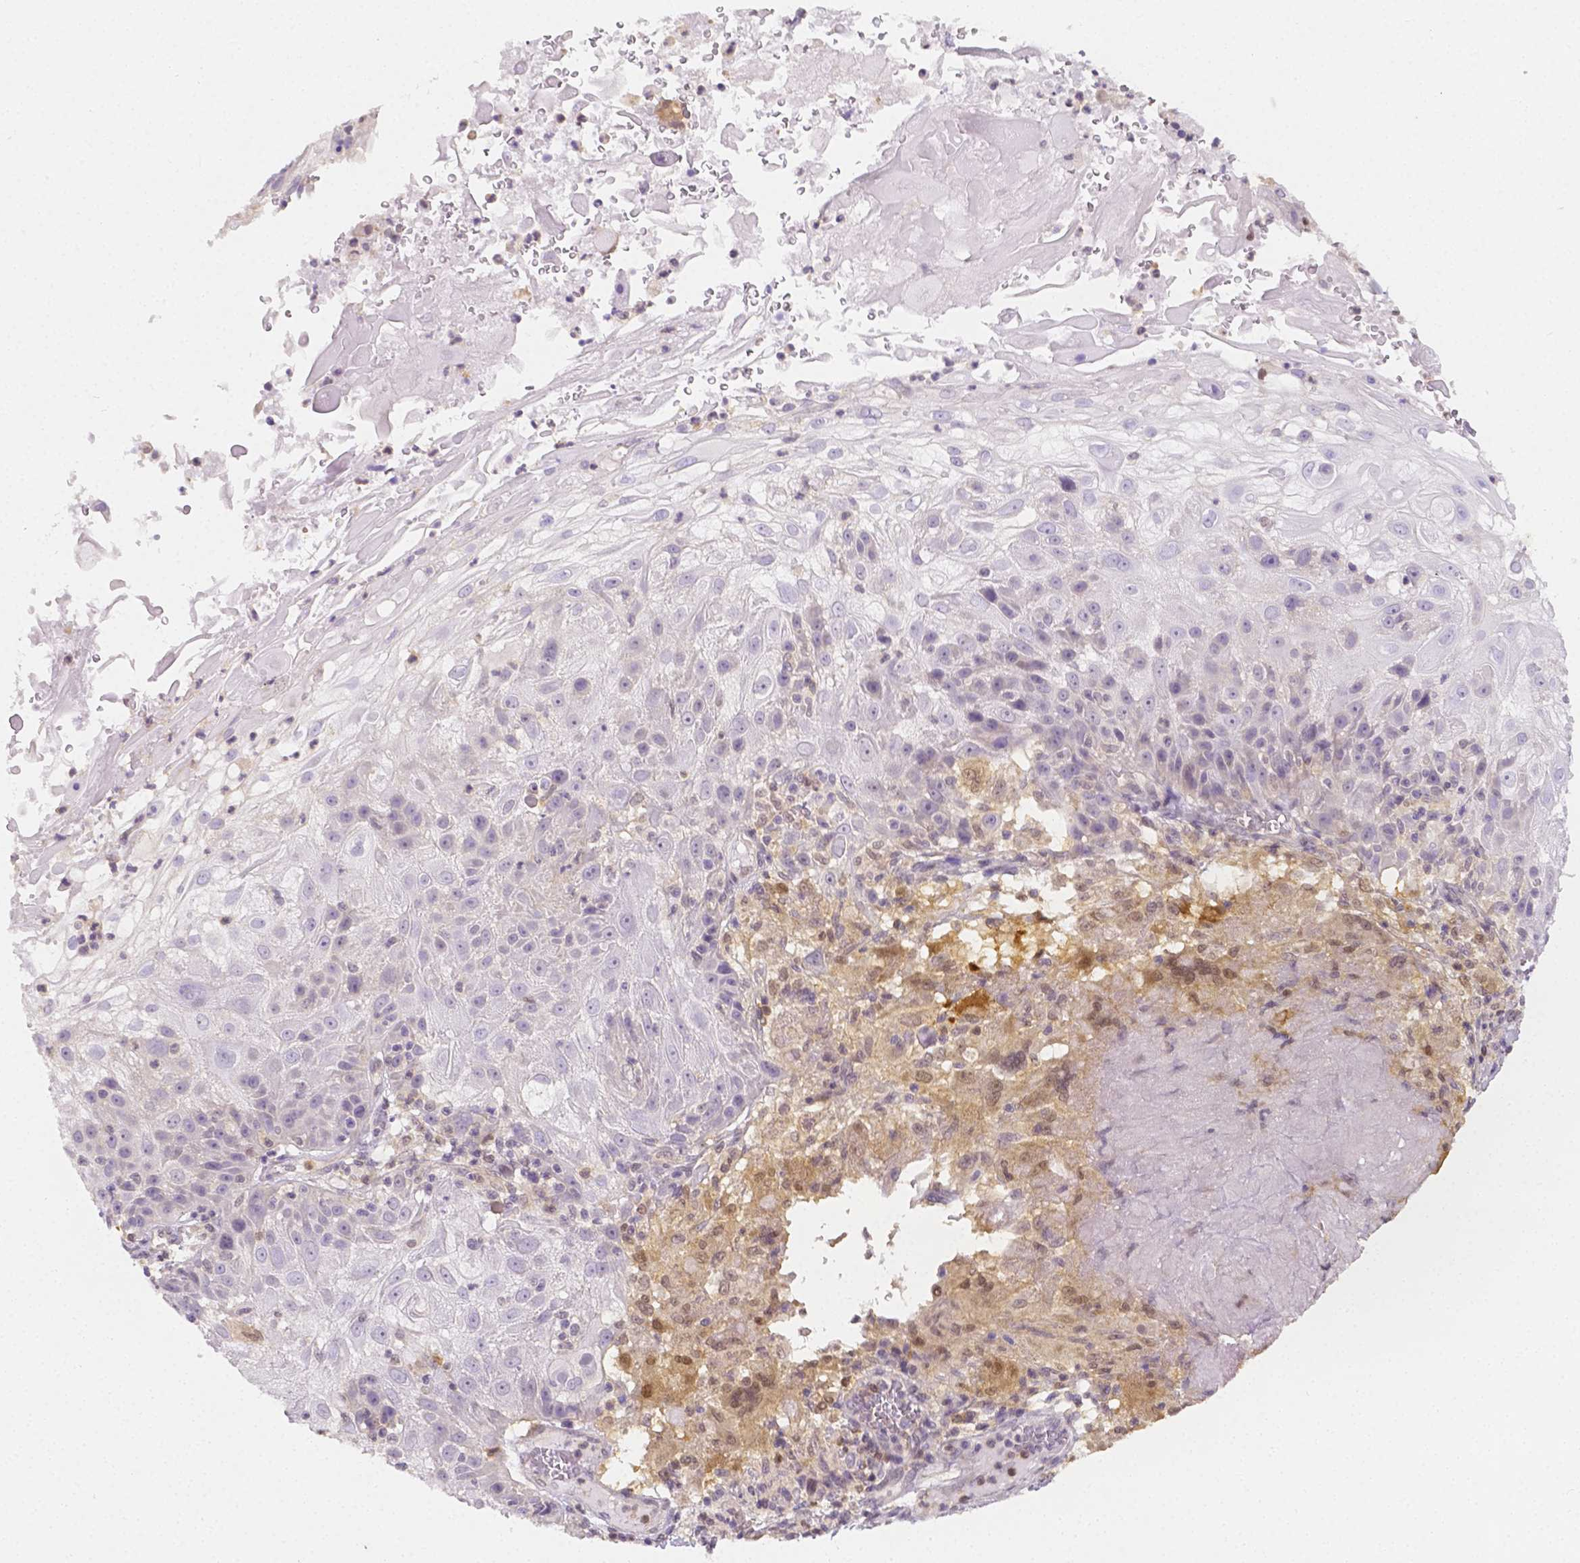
{"staining": {"intensity": "negative", "quantity": "none", "location": "none"}, "tissue": "skin cancer", "cell_type": "Tumor cells", "image_type": "cancer", "snomed": [{"axis": "morphology", "description": "Normal tissue, NOS"}, {"axis": "morphology", "description": "Squamous cell carcinoma, NOS"}, {"axis": "topography", "description": "Skin"}], "caption": "This is an IHC histopathology image of human squamous cell carcinoma (skin). There is no staining in tumor cells.", "gene": "SGTB", "patient": {"sex": "female", "age": 83}}